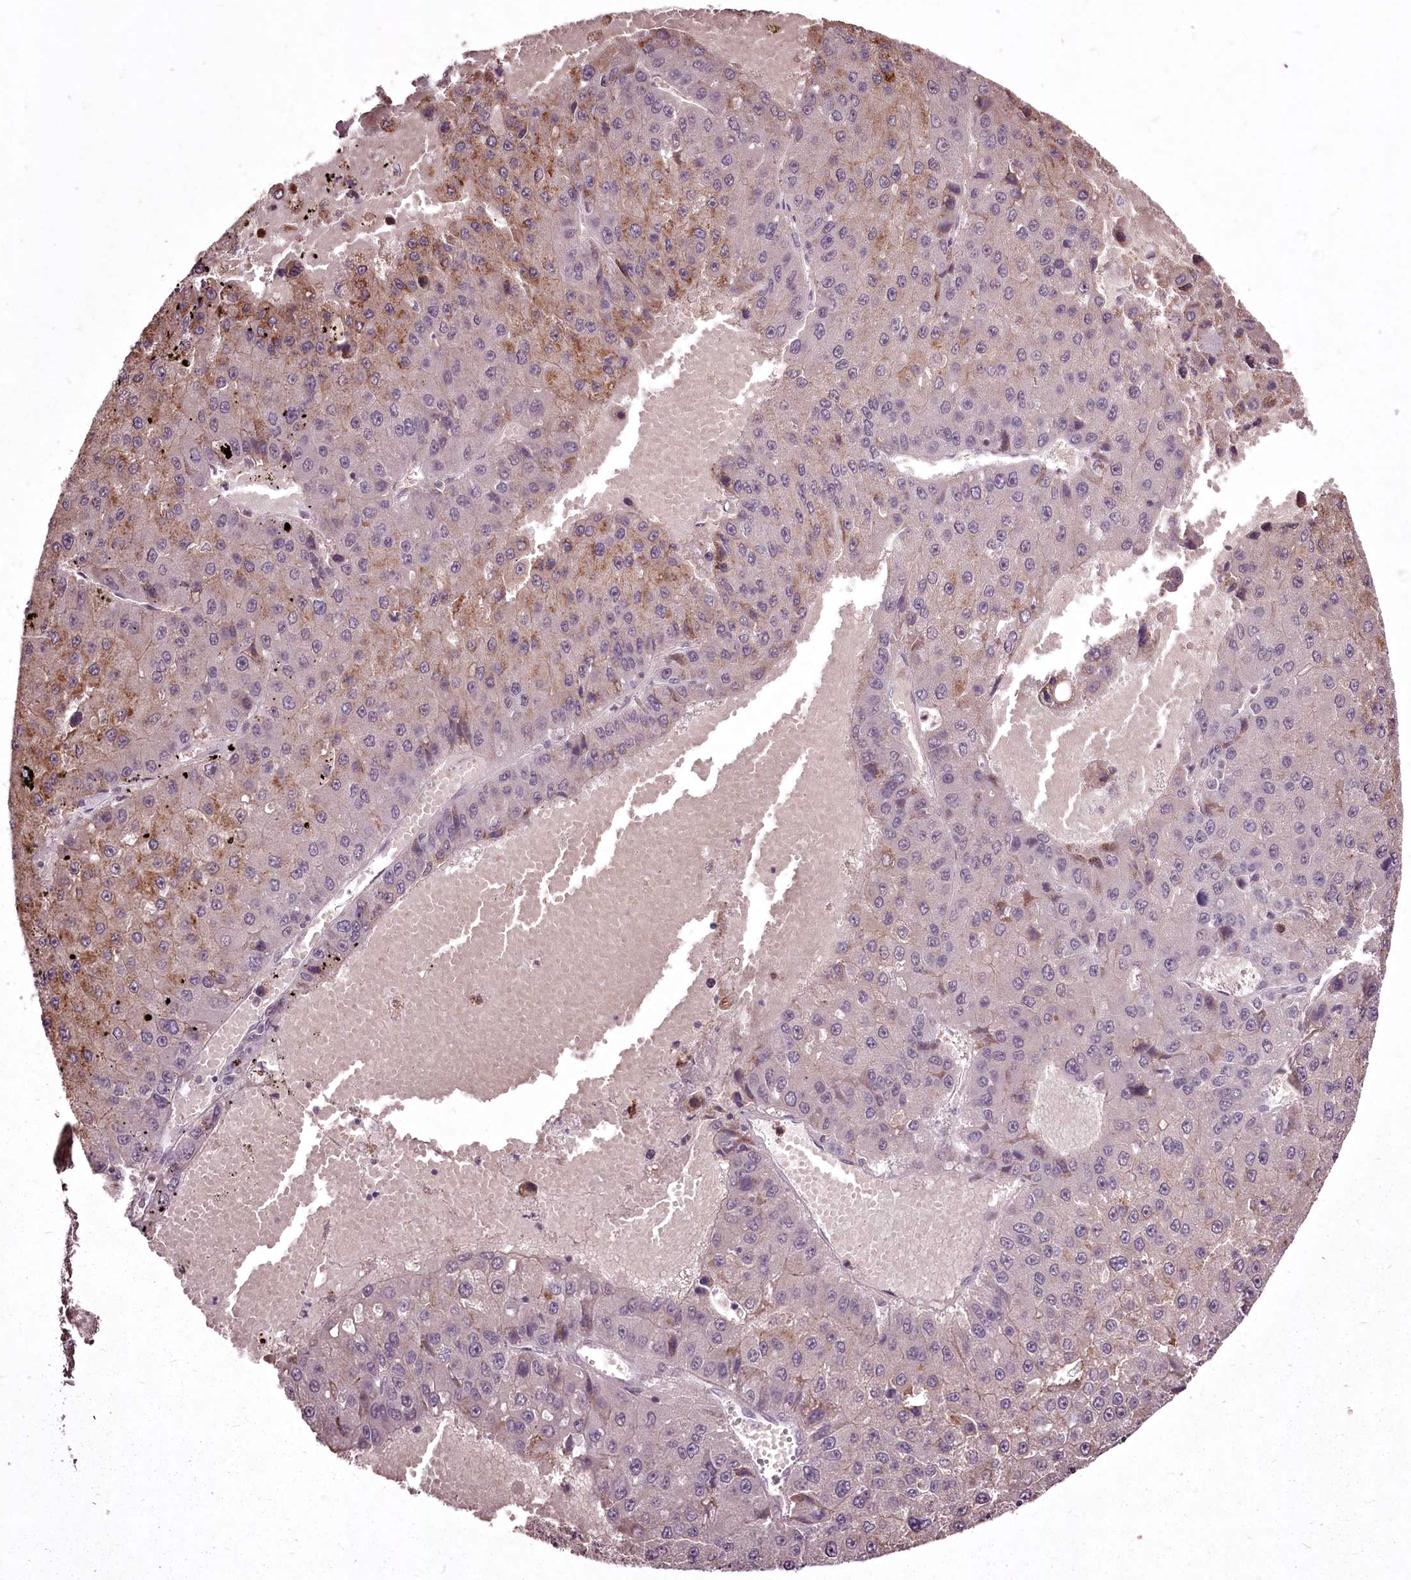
{"staining": {"intensity": "moderate", "quantity": "<25%", "location": "cytoplasmic/membranous"}, "tissue": "liver cancer", "cell_type": "Tumor cells", "image_type": "cancer", "snomed": [{"axis": "morphology", "description": "Carcinoma, Hepatocellular, NOS"}, {"axis": "topography", "description": "Liver"}], "caption": "Tumor cells demonstrate low levels of moderate cytoplasmic/membranous staining in approximately <25% of cells in hepatocellular carcinoma (liver). (IHC, brightfield microscopy, high magnification).", "gene": "ADRA1D", "patient": {"sex": "female", "age": 73}}